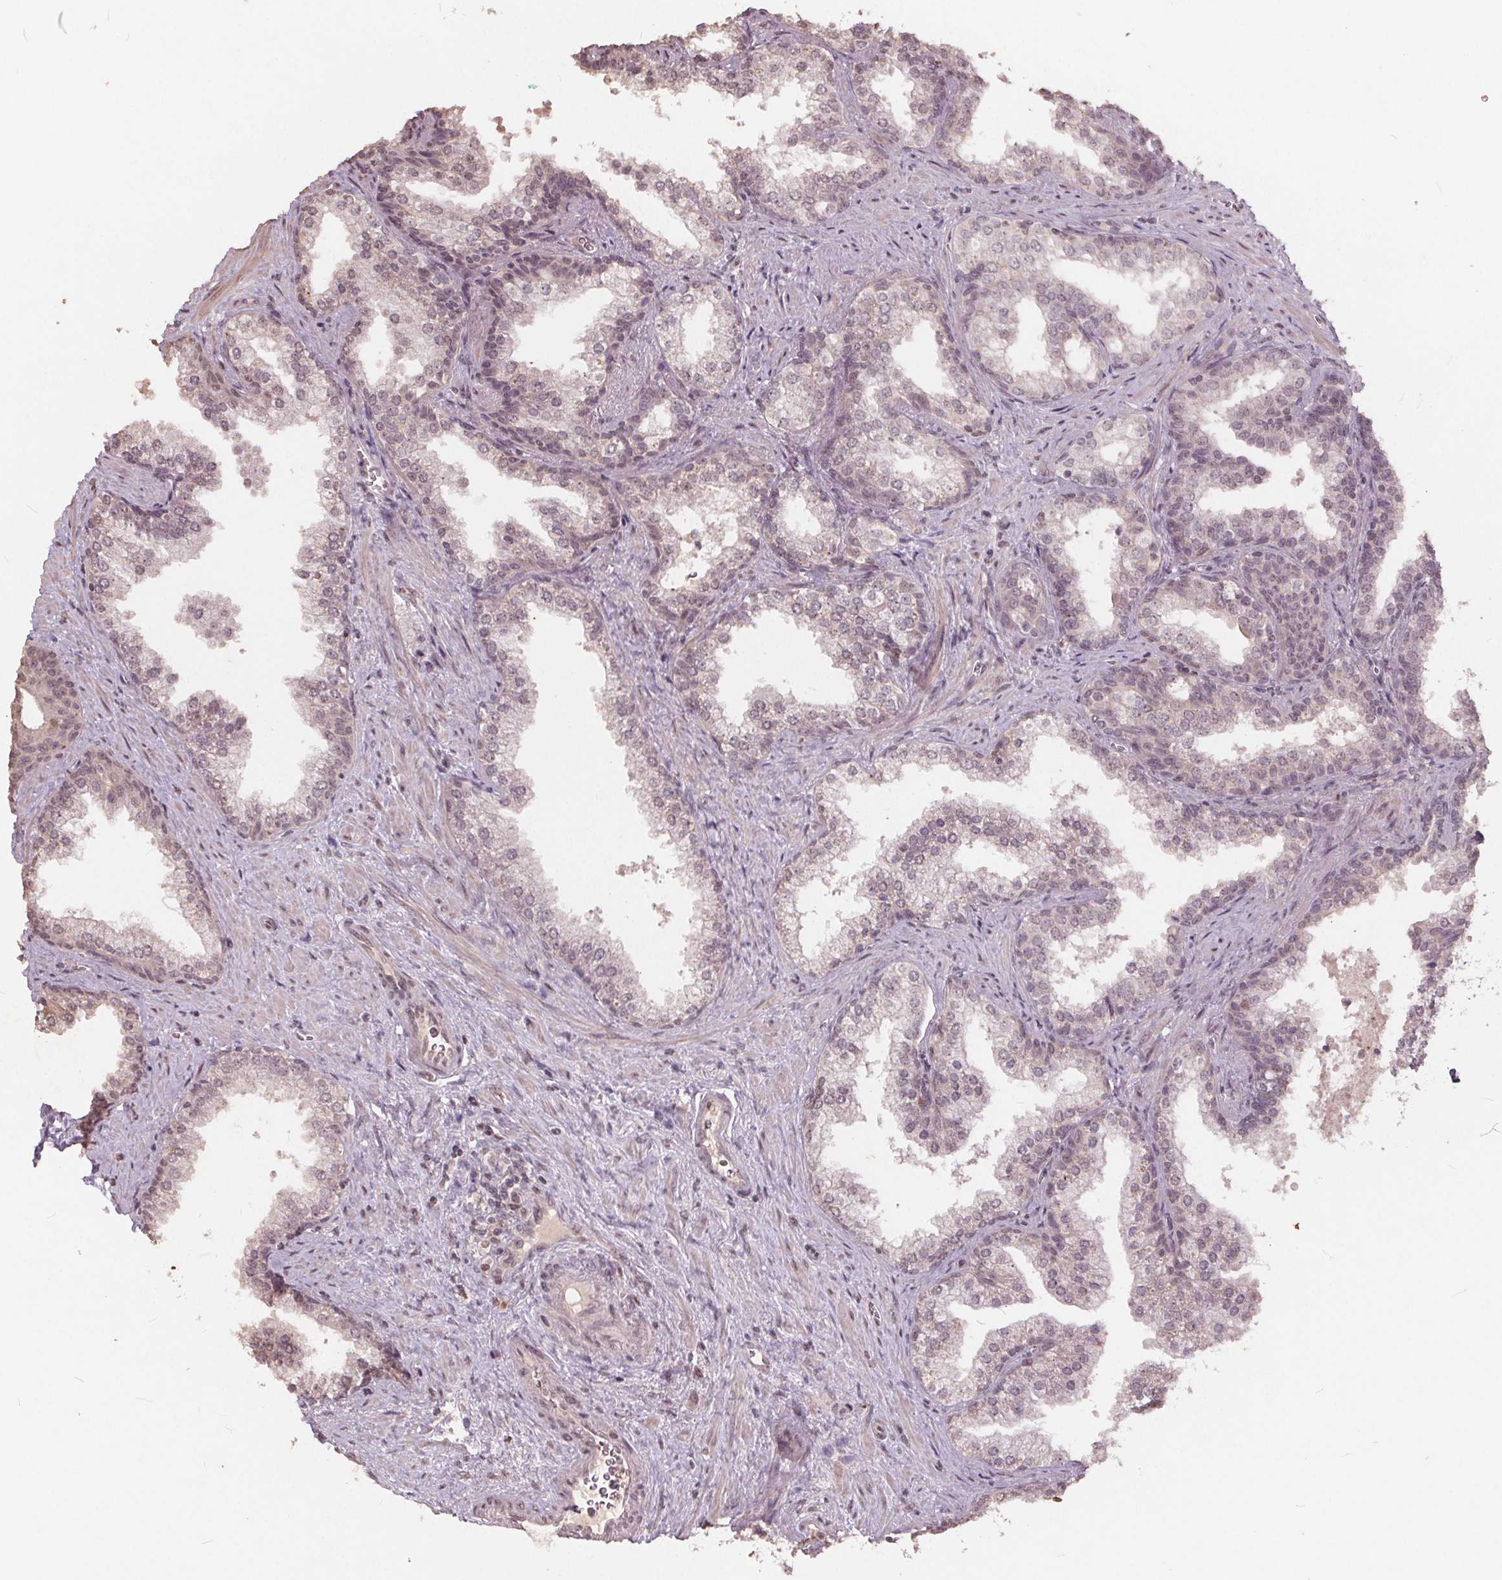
{"staining": {"intensity": "weak", "quantity": "25%-75%", "location": "cytoplasmic/membranous,nuclear"}, "tissue": "prostate", "cell_type": "Glandular cells", "image_type": "normal", "snomed": [{"axis": "morphology", "description": "Normal tissue, NOS"}, {"axis": "topography", "description": "Prostate"}], "caption": "A brown stain labels weak cytoplasmic/membranous,nuclear expression of a protein in glandular cells of unremarkable prostate. Using DAB (brown) and hematoxylin (blue) stains, captured at high magnification using brightfield microscopy.", "gene": "DNMT3B", "patient": {"sex": "male", "age": 79}}